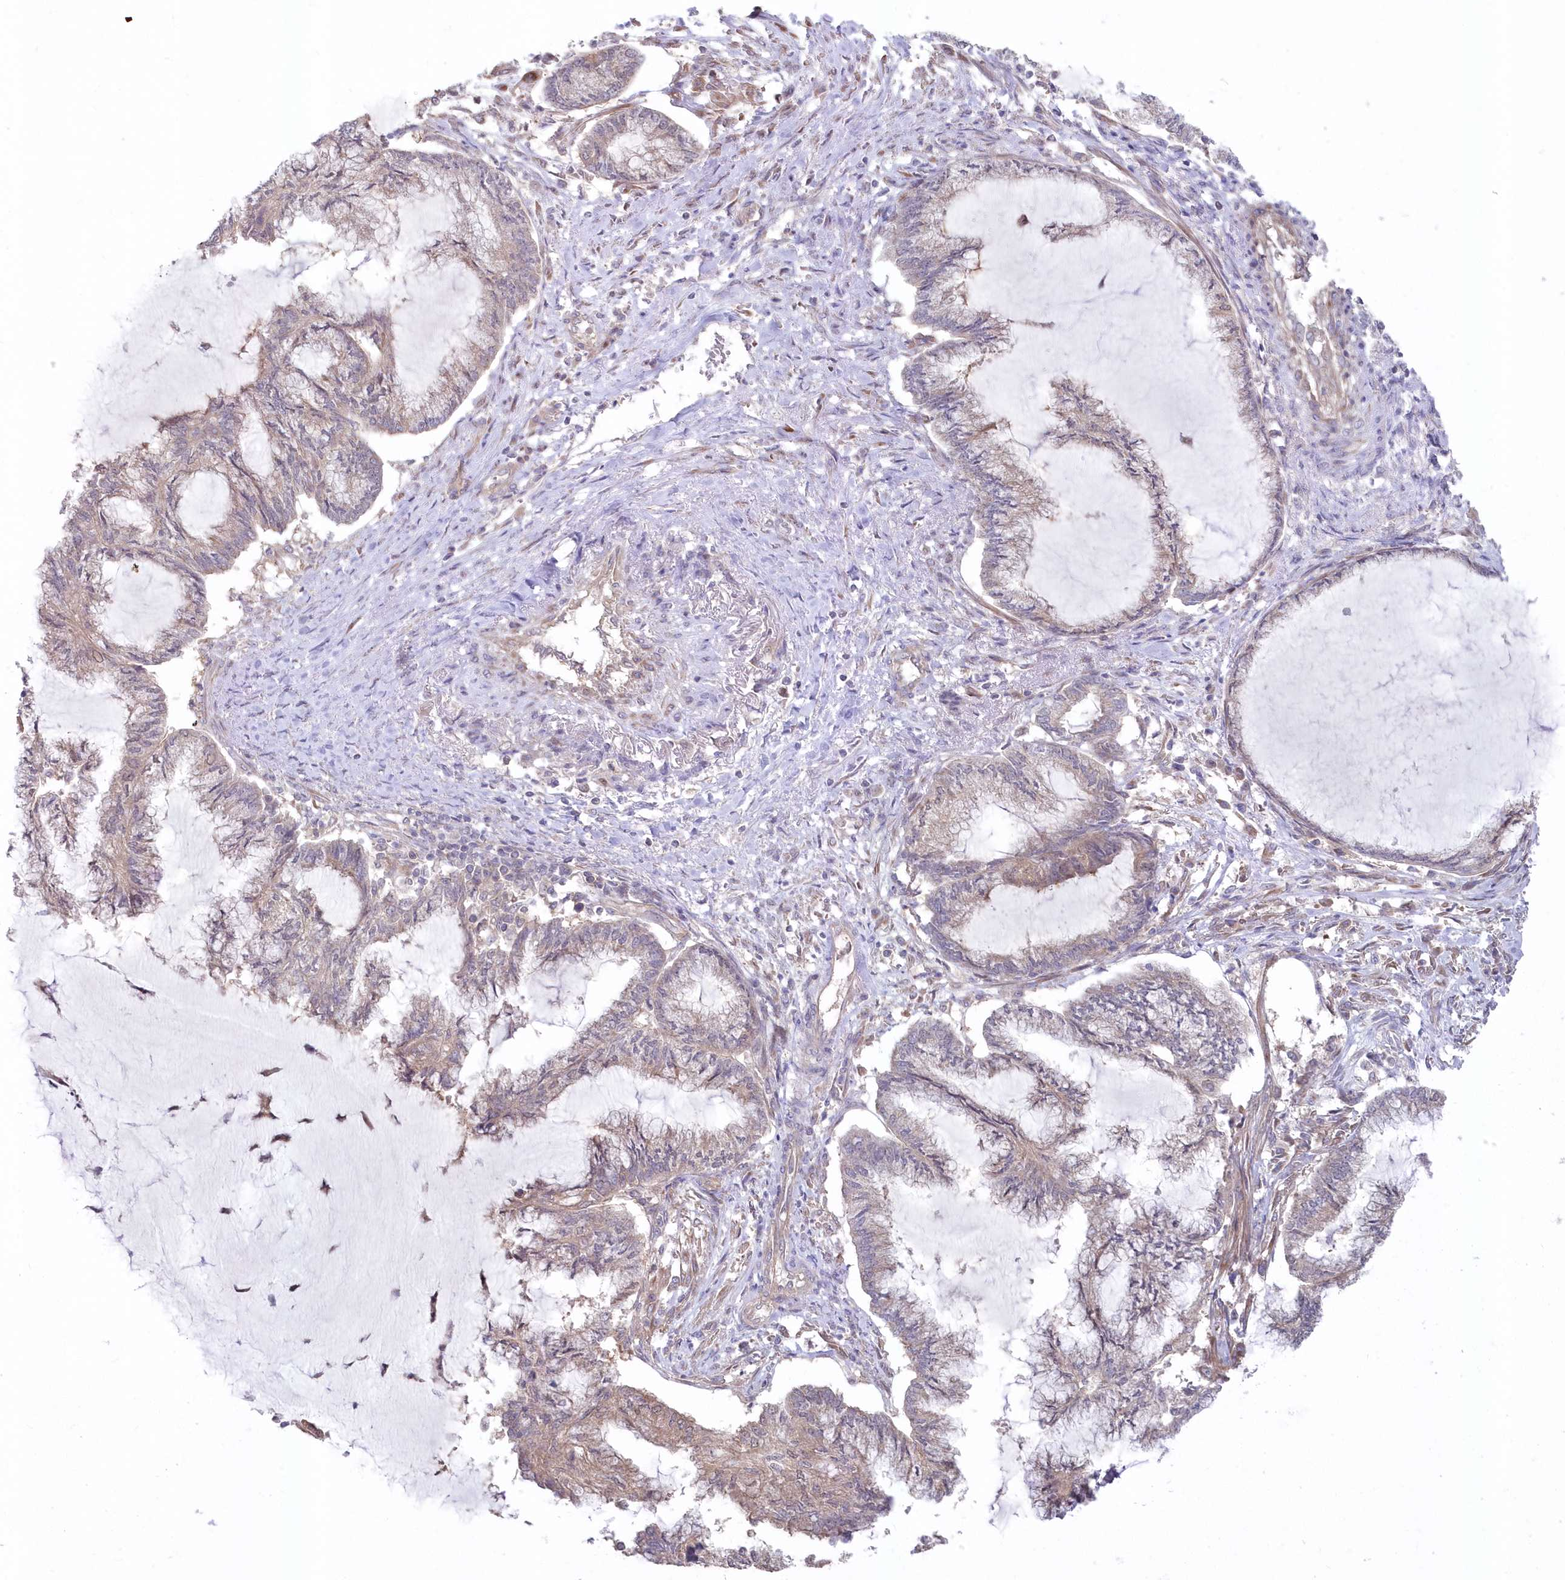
{"staining": {"intensity": "weak", "quantity": "<25%", "location": "cytoplasmic/membranous"}, "tissue": "endometrial cancer", "cell_type": "Tumor cells", "image_type": "cancer", "snomed": [{"axis": "morphology", "description": "Adenocarcinoma, NOS"}, {"axis": "topography", "description": "Endometrium"}], "caption": "Tumor cells show no significant protein positivity in endometrial cancer. The staining was performed using DAB to visualize the protein expression in brown, while the nuclei were stained in blue with hematoxylin (Magnification: 20x).", "gene": "TBCA", "patient": {"sex": "female", "age": 86}}